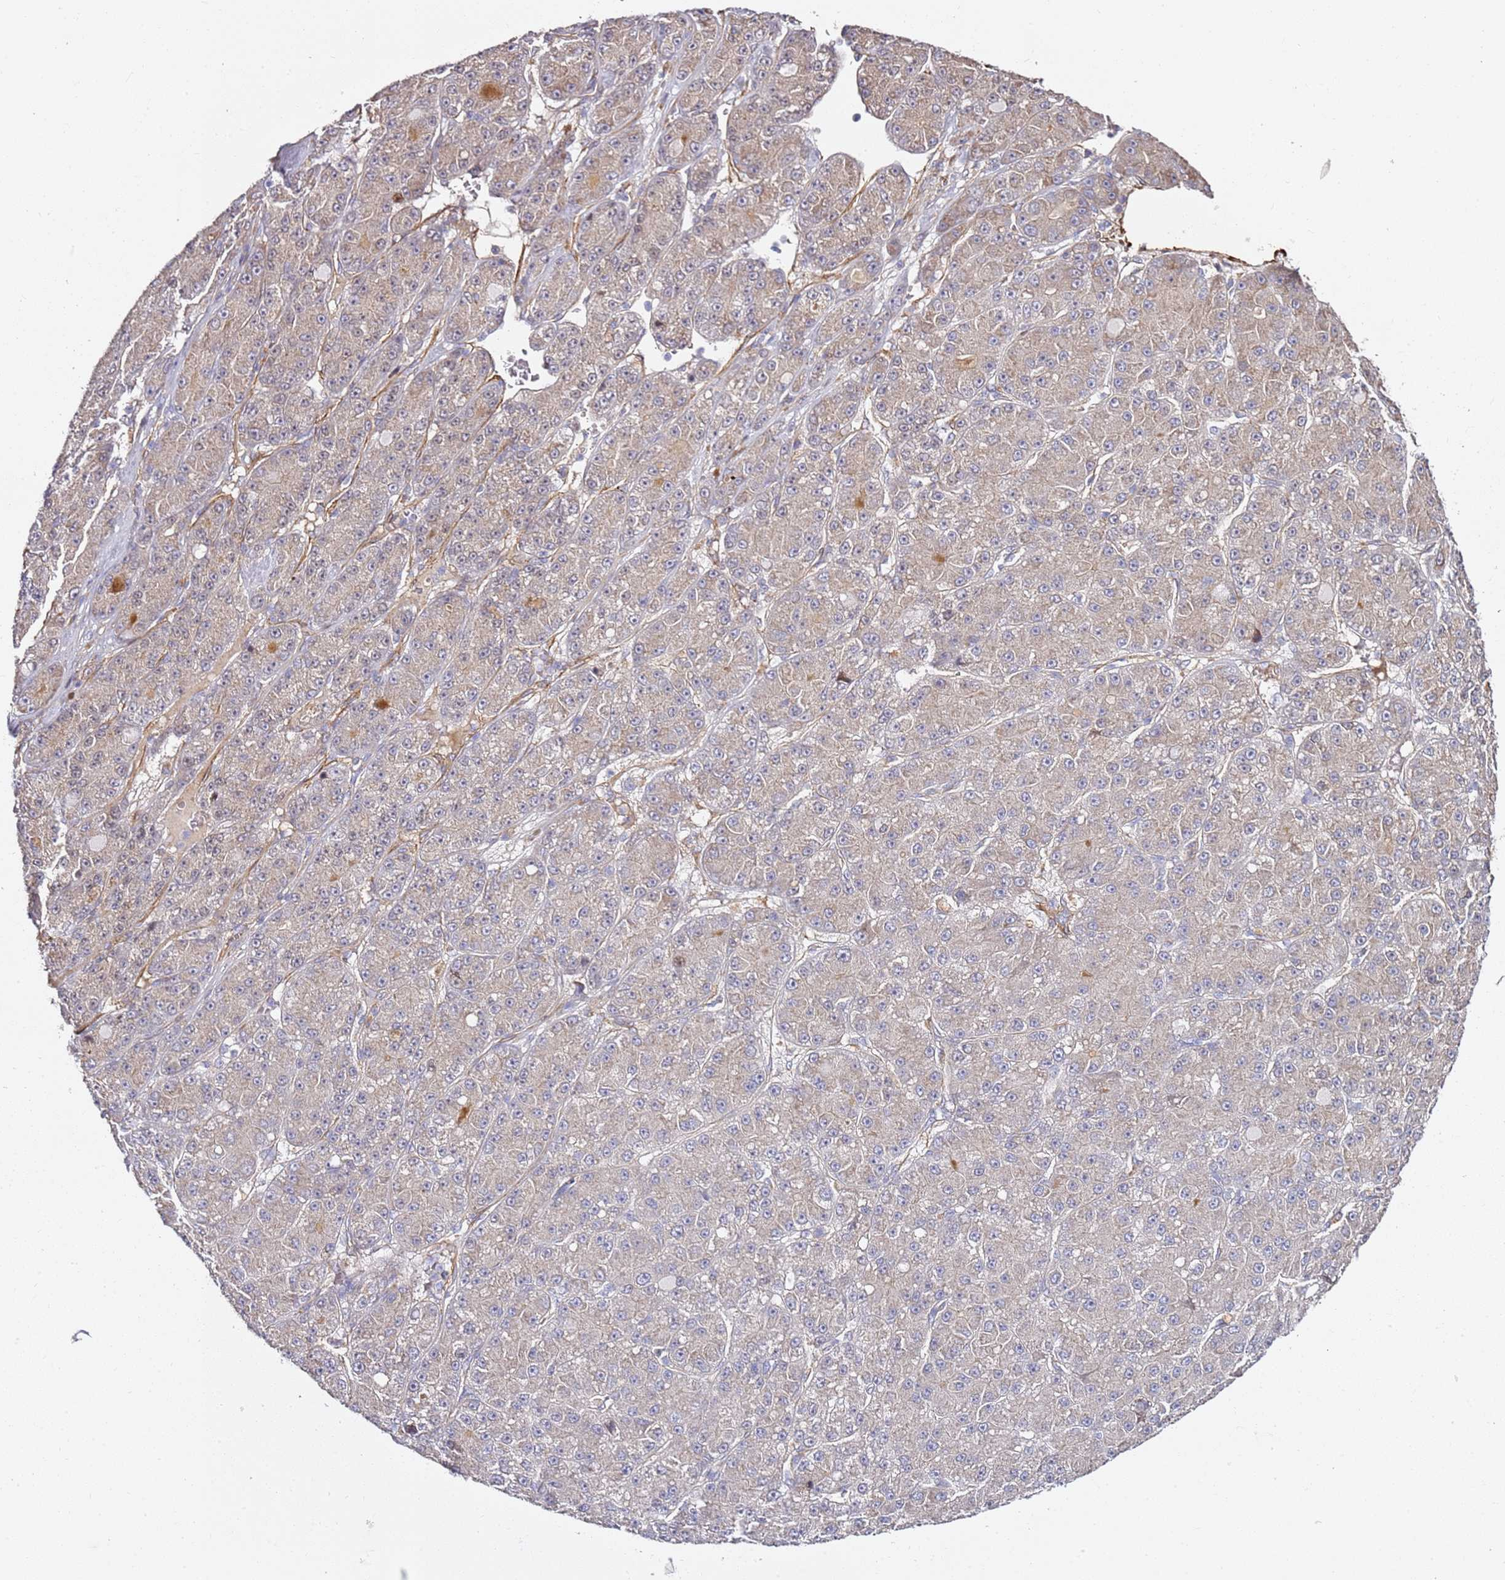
{"staining": {"intensity": "weak", "quantity": "25%-75%", "location": "cytoplasmic/membranous"}, "tissue": "liver cancer", "cell_type": "Tumor cells", "image_type": "cancer", "snomed": [{"axis": "morphology", "description": "Carcinoma, Hepatocellular, NOS"}, {"axis": "topography", "description": "Liver"}], "caption": "Immunohistochemical staining of liver hepatocellular carcinoma demonstrates weak cytoplasmic/membranous protein positivity in approximately 25%-75% of tumor cells.", "gene": "EPS8L1", "patient": {"sex": "male", "age": 67}}